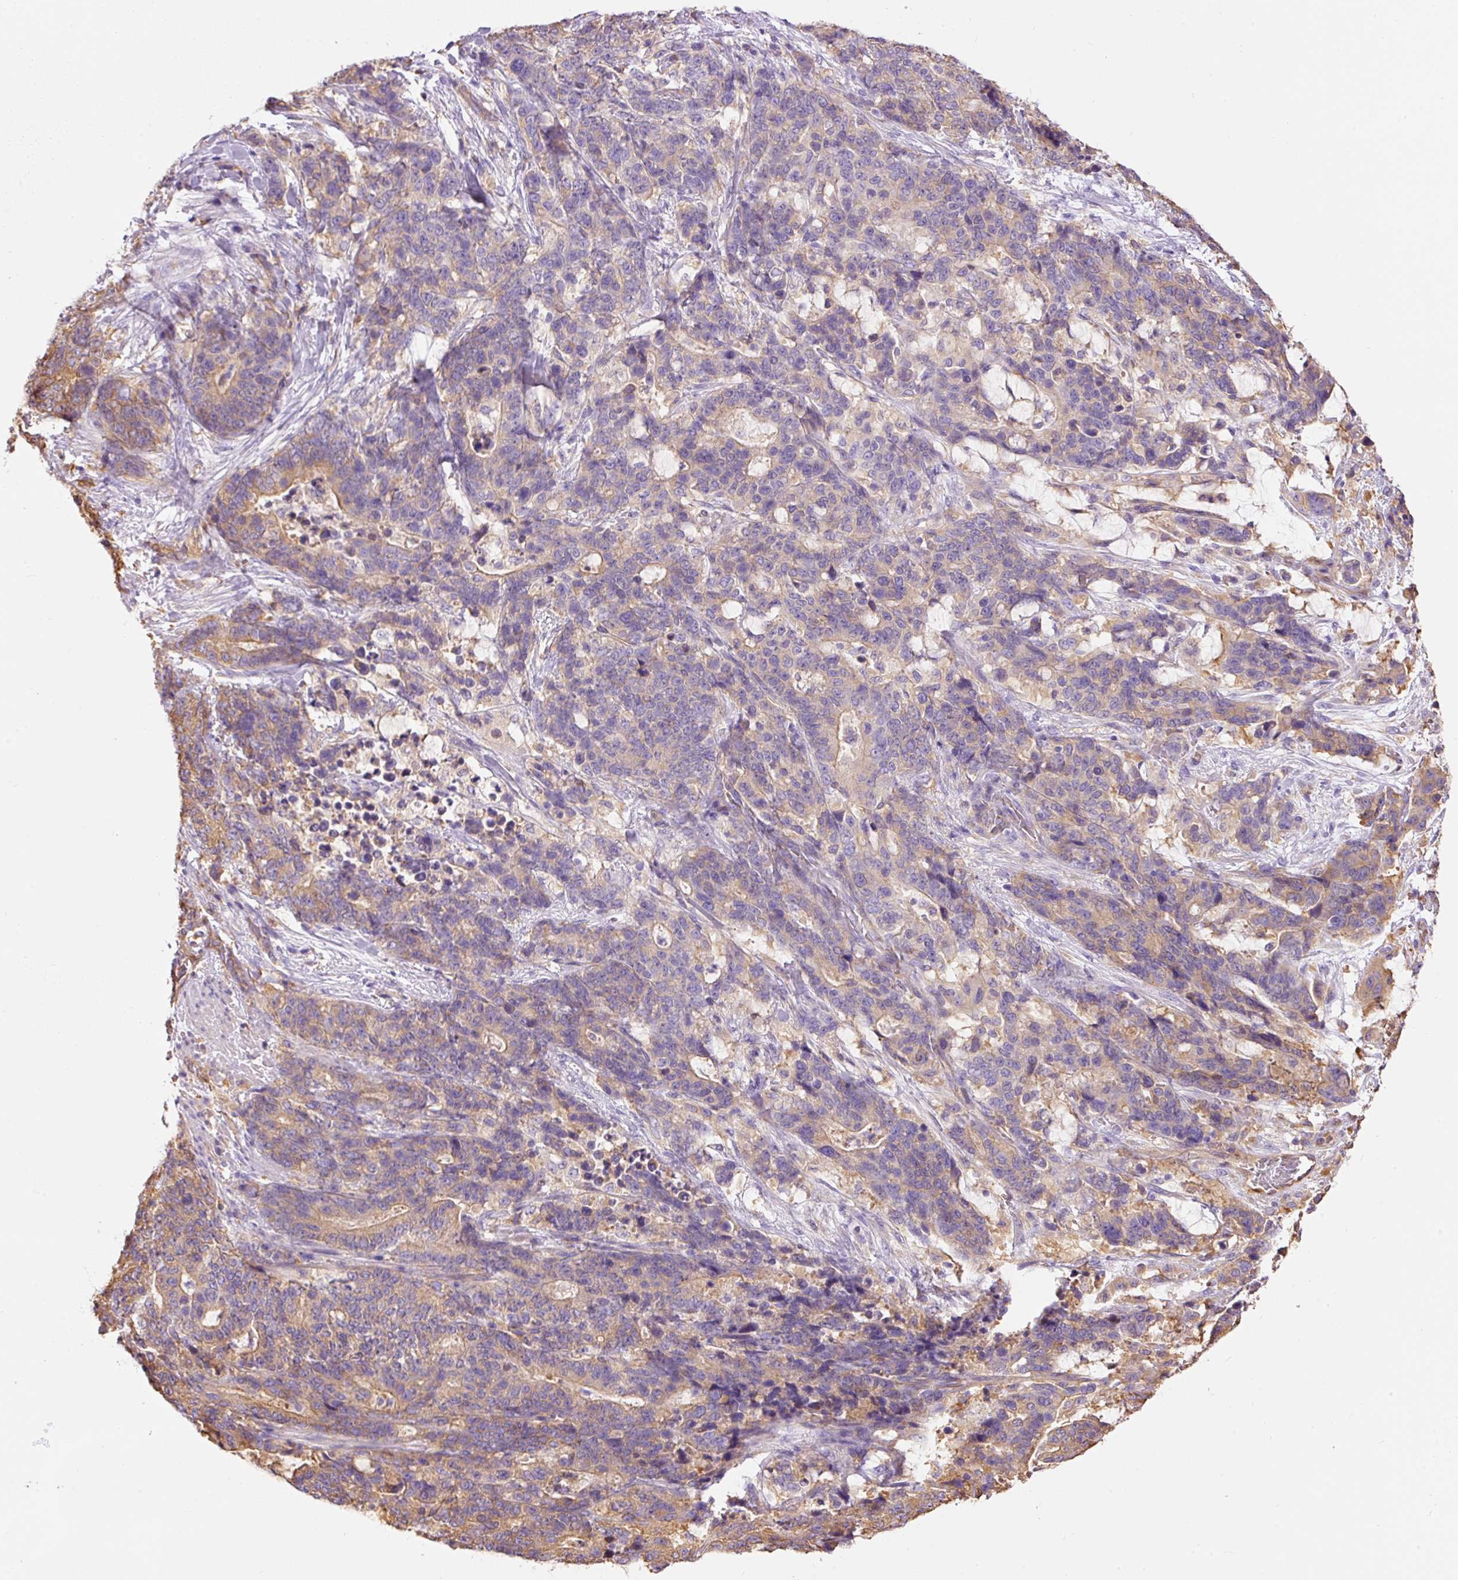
{"staining": {"intensity": "moderate", "quantity": "<25%", "location": "cytoplasmic/membranous"}, "tissue": "stomach cancer", "cell_type": "Tumor cells", "image_type": "cancer", "snomed": [{"axis": "morphology", "description": "Normal tissue, NOS"}, {"axis": "morphology", "description": "Adenocarcinoma, NOS"}, {"axis": "topography", "description": "Stomach"}], "caption": "Stomach cancer (adenocarcinoma) stained with a brown dye exhibits moderate cytoplasmic/membranous positive positivity in approximately <25% of tumor cells.", "gene": "IL10RB", "patient": {"sex": "female", "age": 64}}